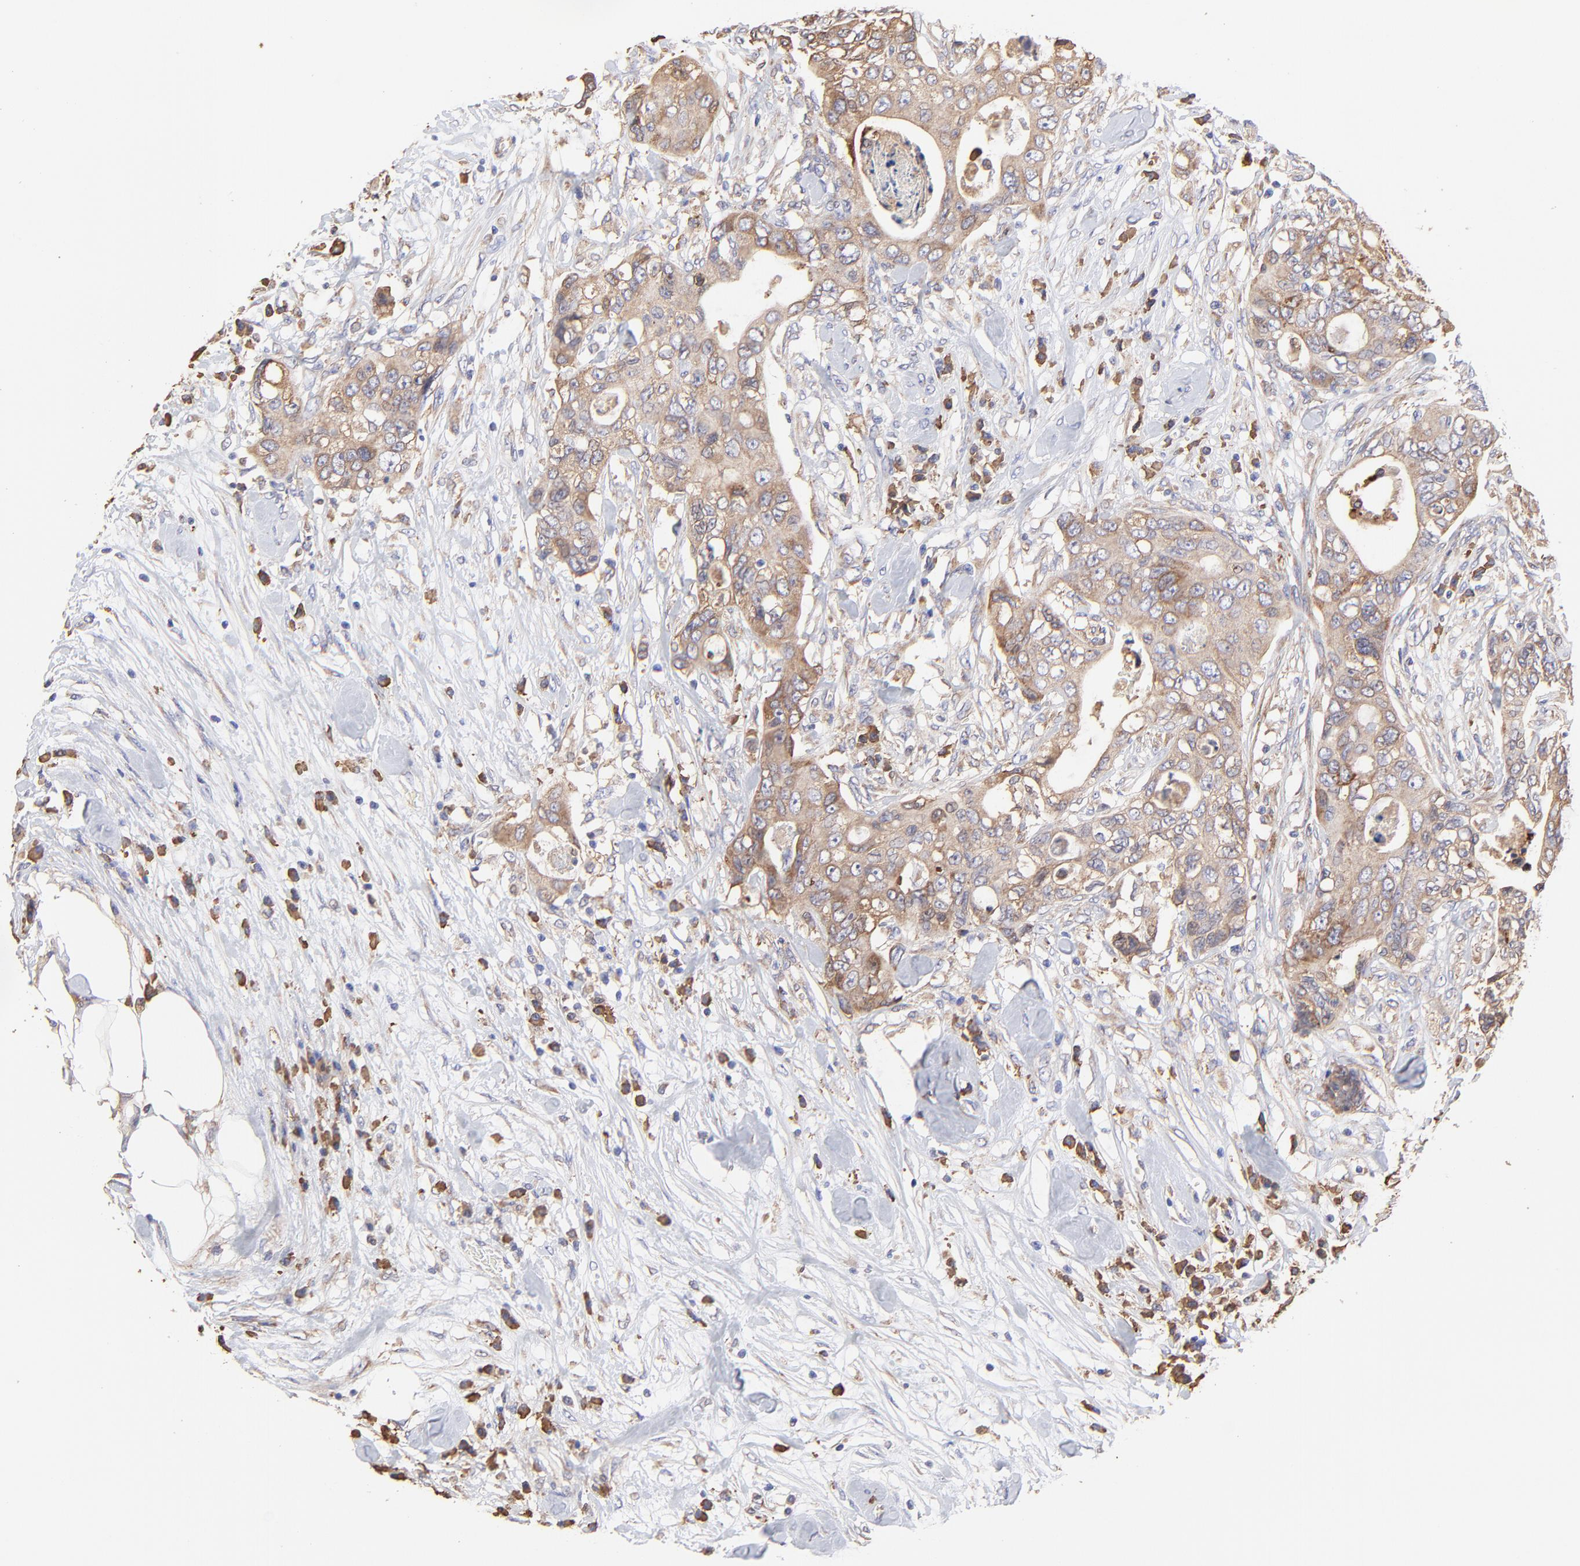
{"staining": {"intensity": "weak", "quantity": ">75%", "location": "cytoplasmic/membranous"}, "tissue": "colorectal cancer", "cell_type": "Tumor cells", "image_type": "cancer", "snomed": [{"axis": "morphology", "description": "Adenocarcinoma, NOS"}, {"axis": "topography", "description": "Rectum"}], "caption": "Immunohistochemical staining of colorectal cancer exhibits weak cytoplasmic/membranous protein expression in approximately >75% of tumor cells. The staining was performed using DAB (3,3'-diaminobenzidine) to visualize the protein expression in brown, while the nuclei were stained in blue with hematoxylin (Magnification: 20x).", "gene": "PFKM", "patient": {"sex": "female", "age": 57}}